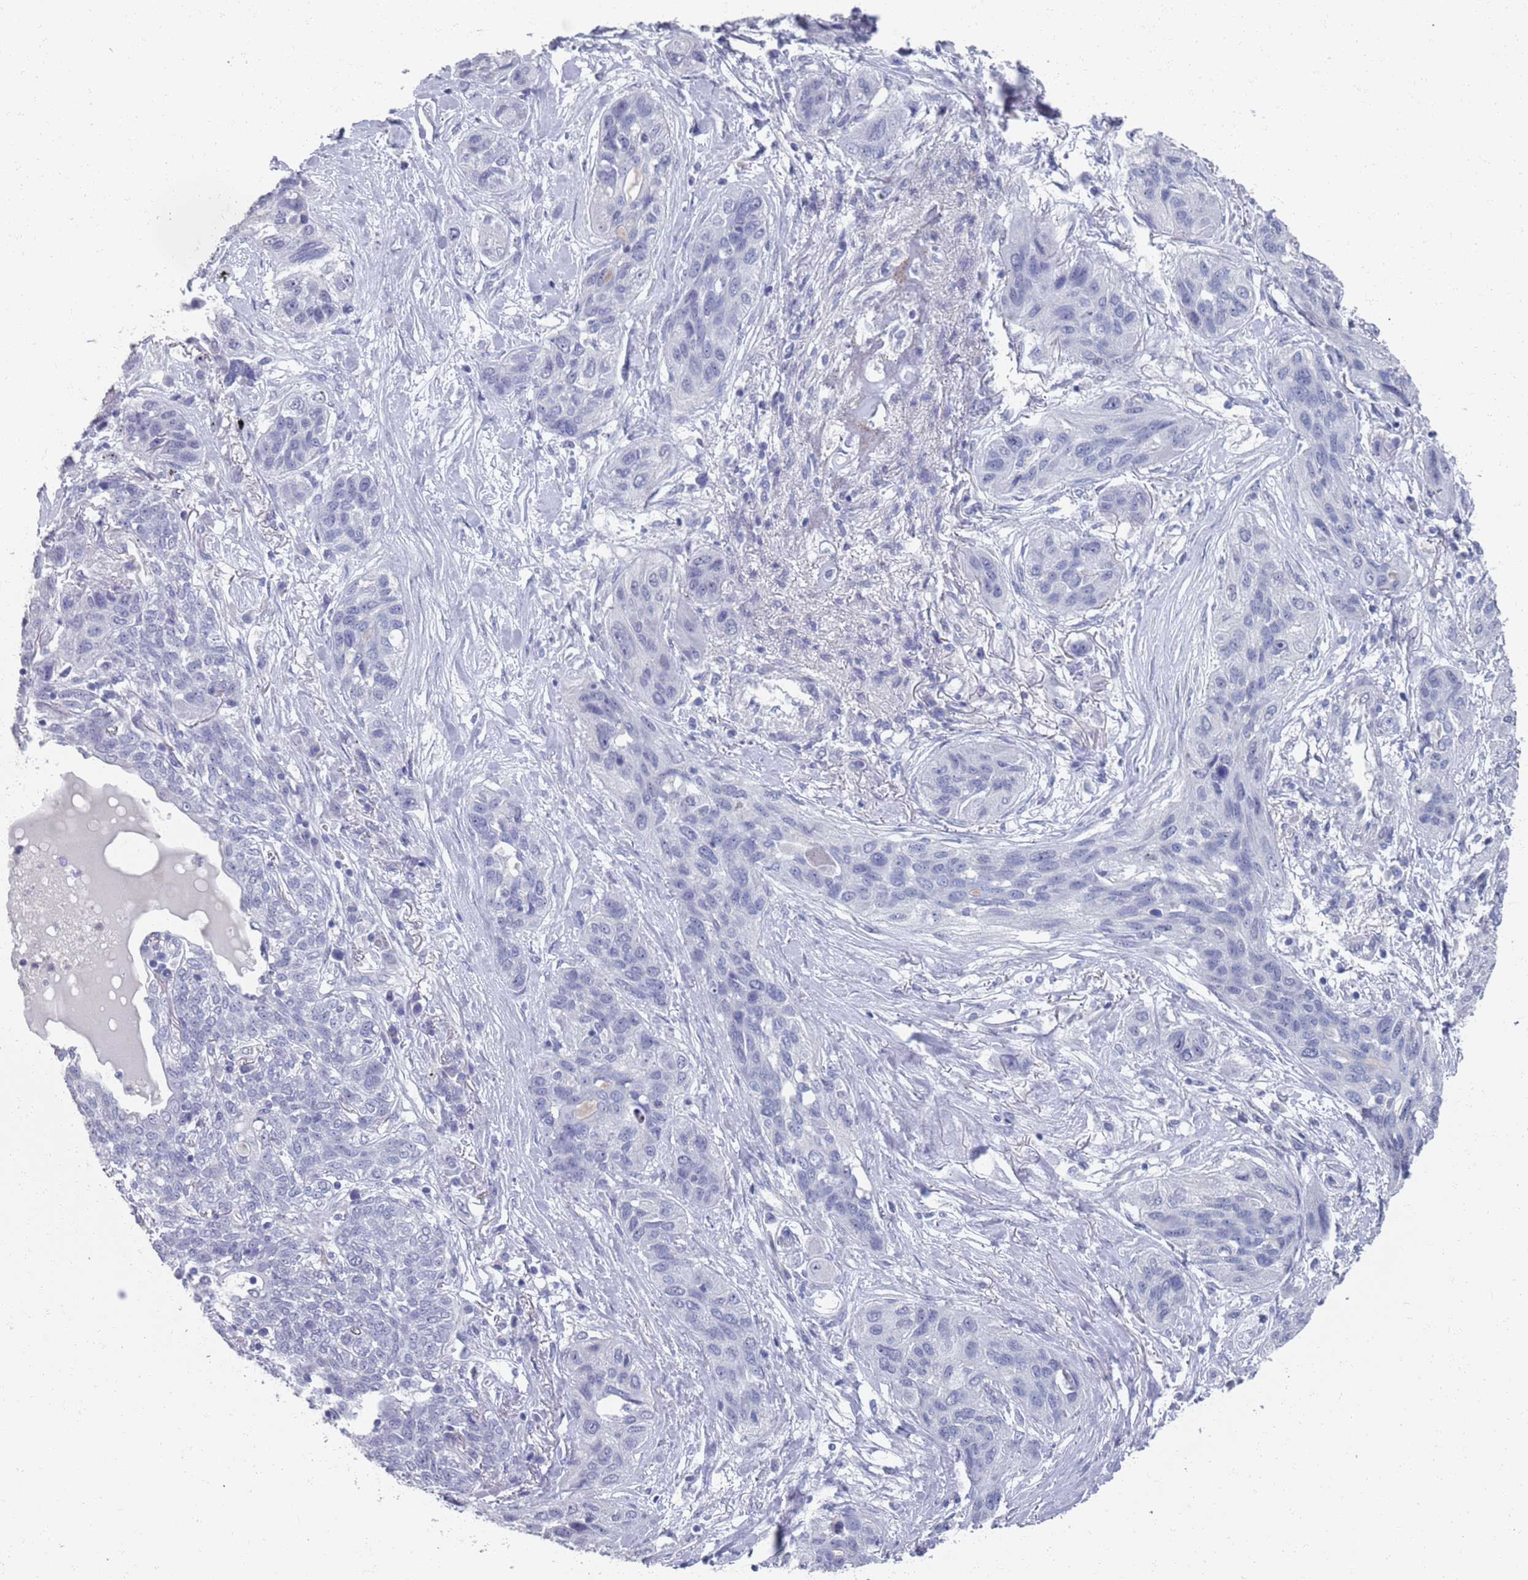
{"staining": {"intensity": "negative", "quantity": "none", "location": "none"}, "tissue": "lung cancer", "cell_type": "Tumor cells", "image_type": "cancer", "snomed": [{"axis": "morphology", "description": "Squamous cell carcinoma, NOS"}, {"axis": "topography", "description": "Lung"}], "caption": "Immunohistochemistry (IHC) of lung cancer (squamous cell carcinoma) exhibits no positivity in tumor cells. (Stains: DAB immunohistochemistry (IHC) with hematoxylin counter stain, Microscopy: brightfield microscopy at high magnification).", "gene": "SAMD1", "patient": {"sex": "female", "age": 70}}